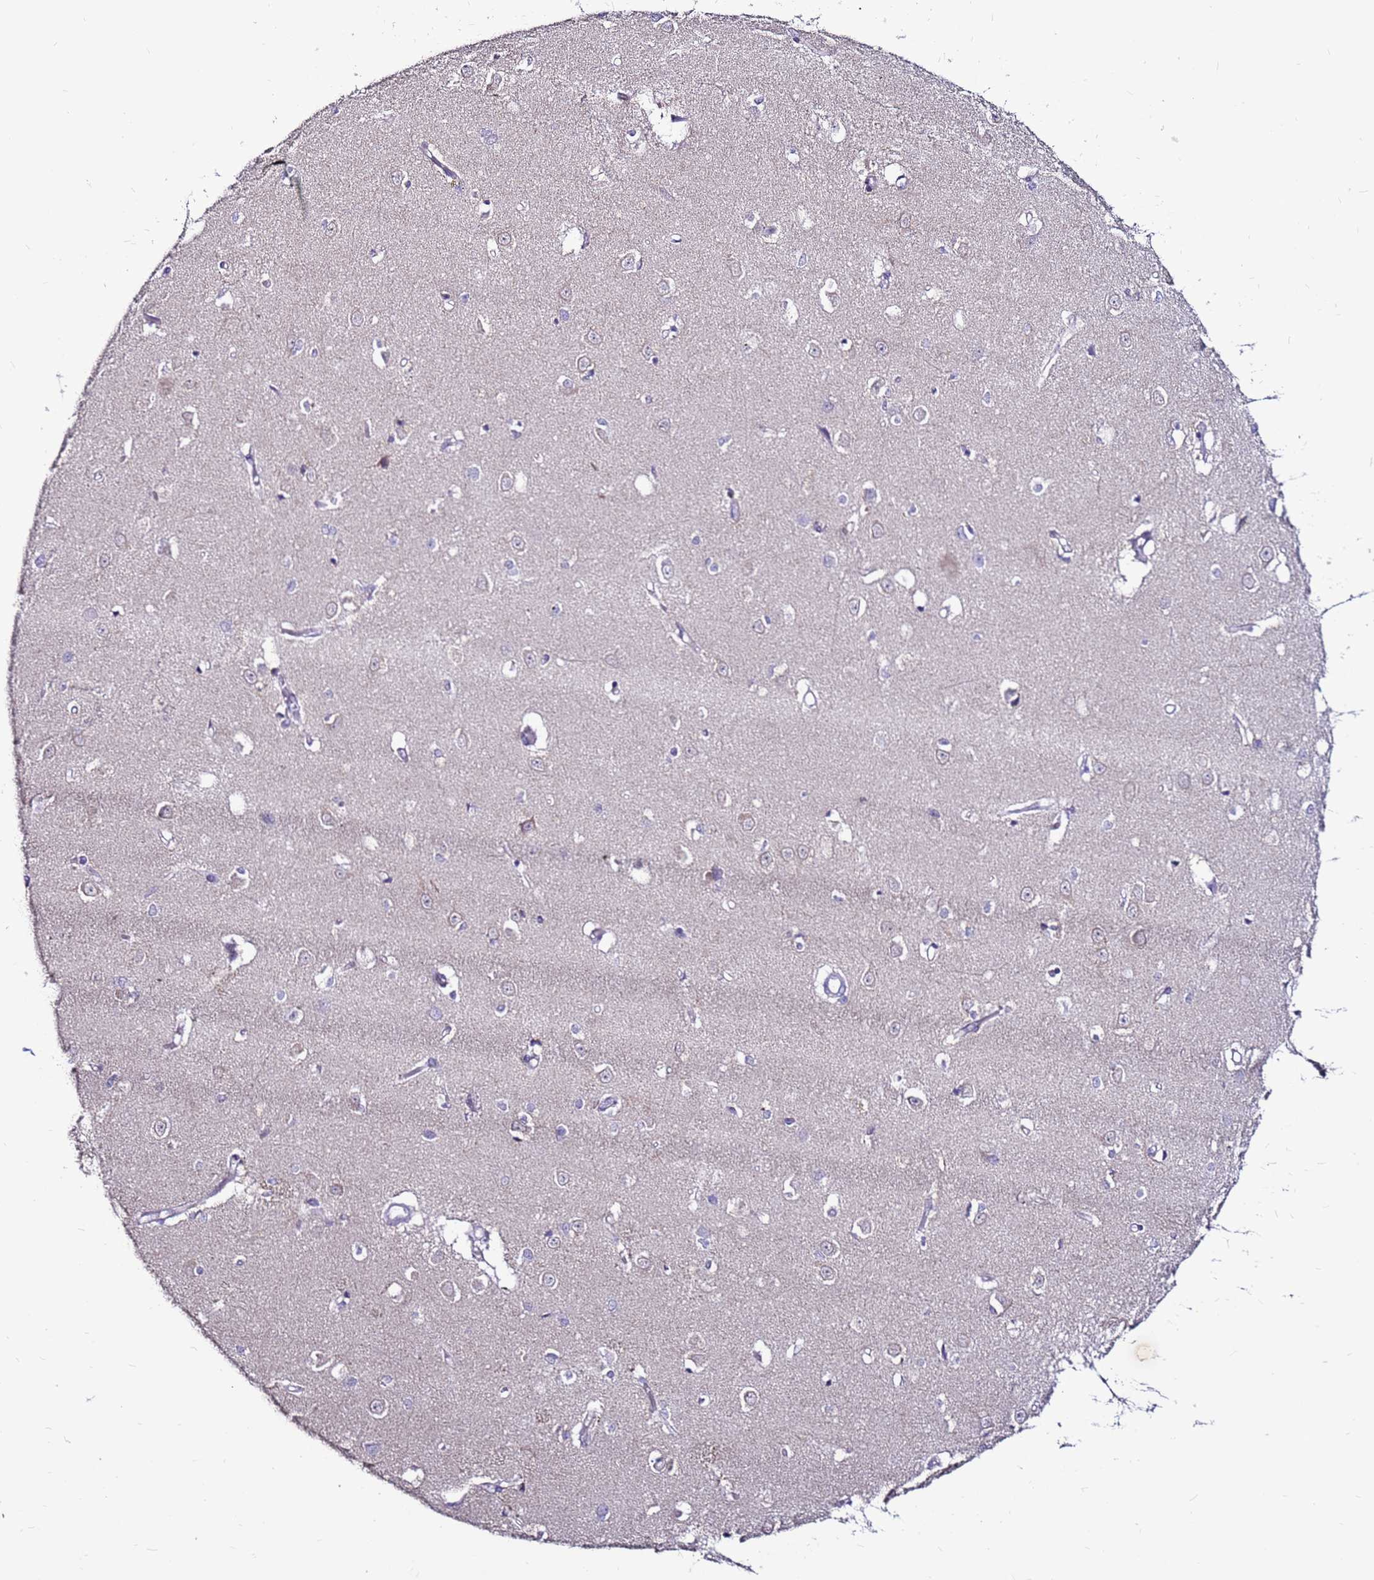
{"staining": {"intensity": "negative", "quantity": "none", "location": "none"}, "tissue": "caudate", "cell_type": "Glial cells", "image_type": "normal", "snomed": [{"axis": "morphology", "description": "Normal tissue, NOS"}, {"axis": "topography", "description": "Lateral ventricle wall"}], "caption": "Human caudate stained for a protein using immunohistochemistry (IHC) demonstrates no staining in glial cells.", "gene": "SLC44A3", "patient": {"sex": "male", "age": 37}}